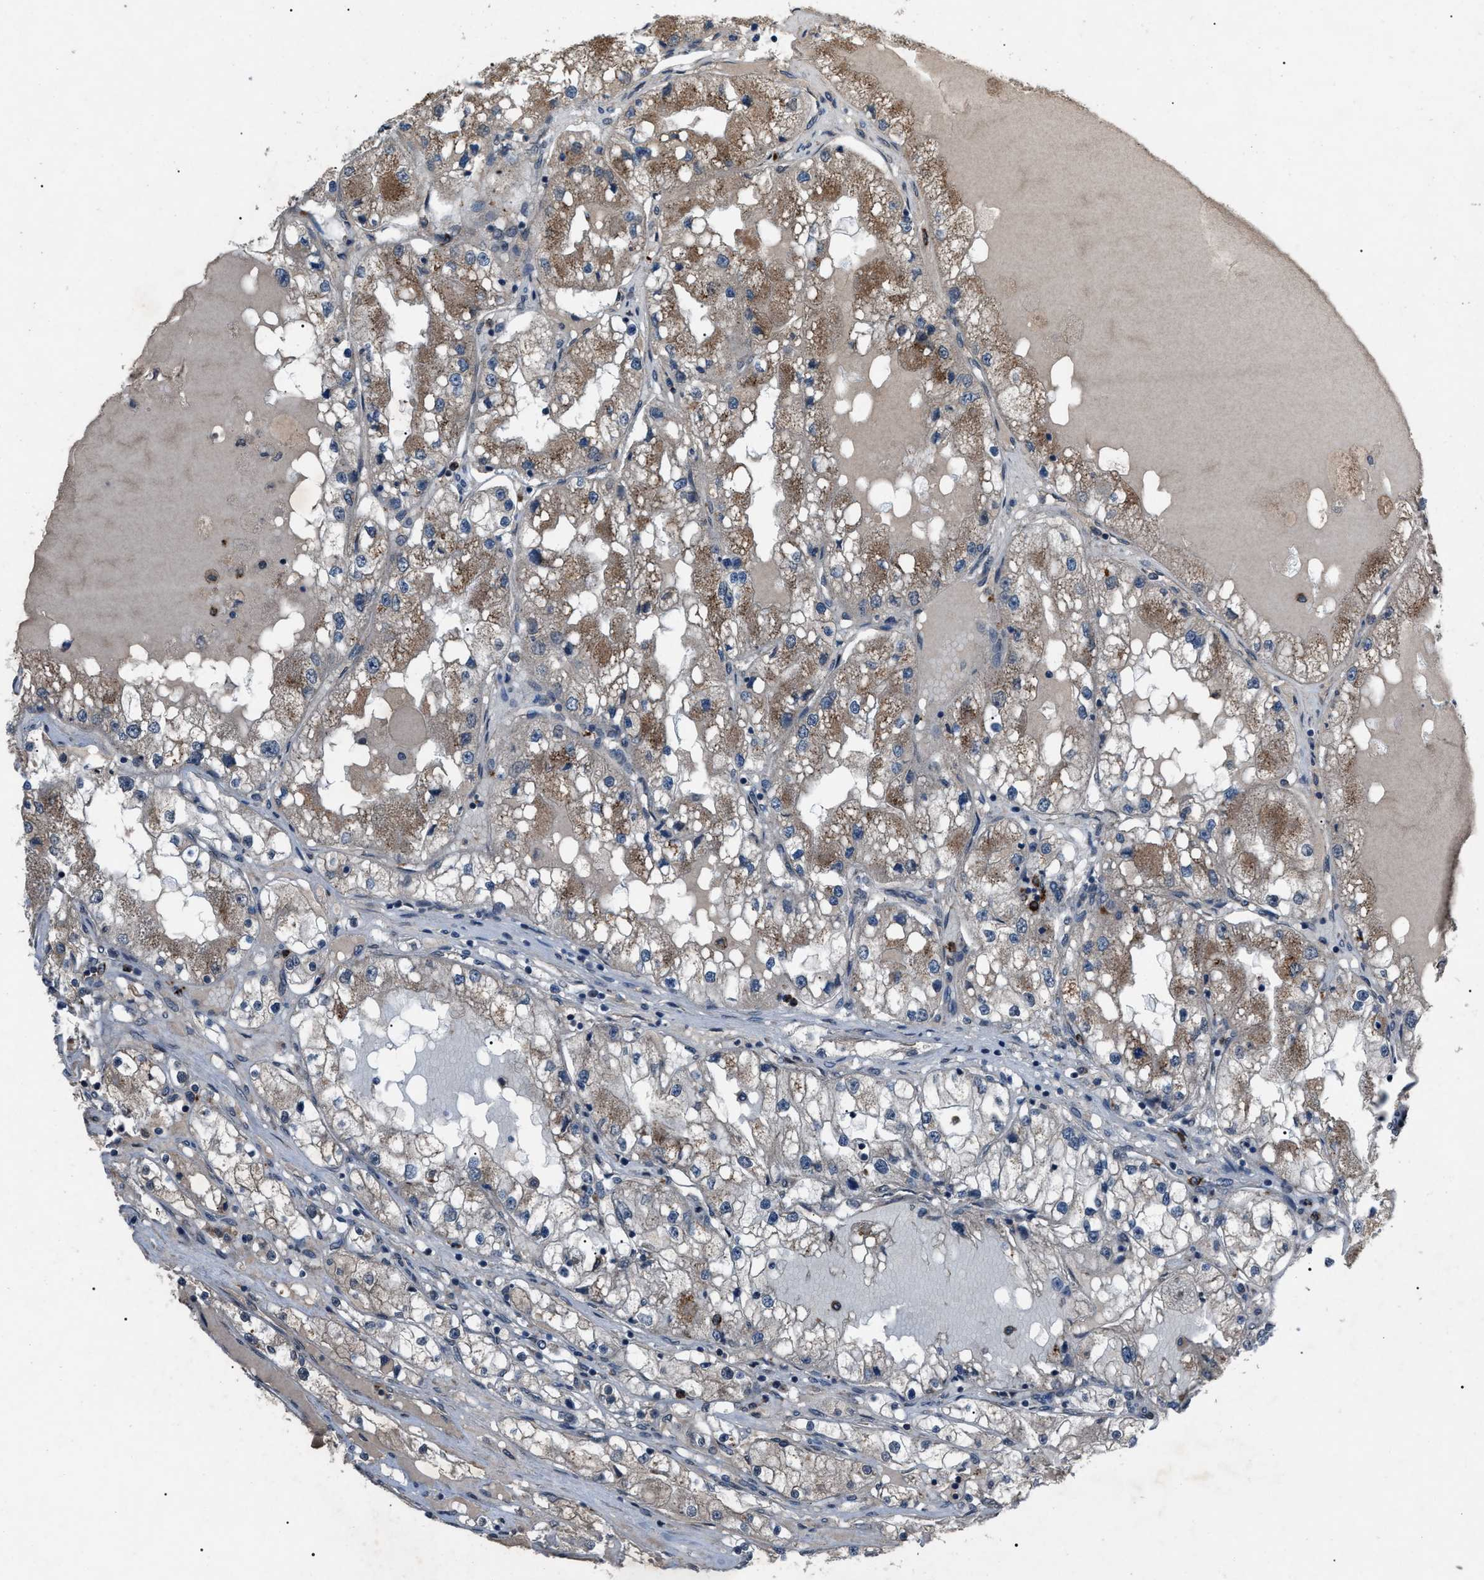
{"staining": {"intensity": "moderate", "quantity": "25%-75%", "location": "cytoplasmic/membranous"}, "tissue": "renal cancer", "cell_type": "Tumor cells", "image_type": "cancer", "snomed": [{"axis": "morphology", "description": "Adenocarcinoma, NOS"}, {"axis": "topography", "description": "Kidney"}], "caption": "Immunohistochemical staining of renal cancer demonstrates medium levels of moderate cytoplasmic/membranous protein expression in about 25%-75% of tumor cells.", "gene": "ZFAND2A", "patient": {"sex": "male", "age": 68}}